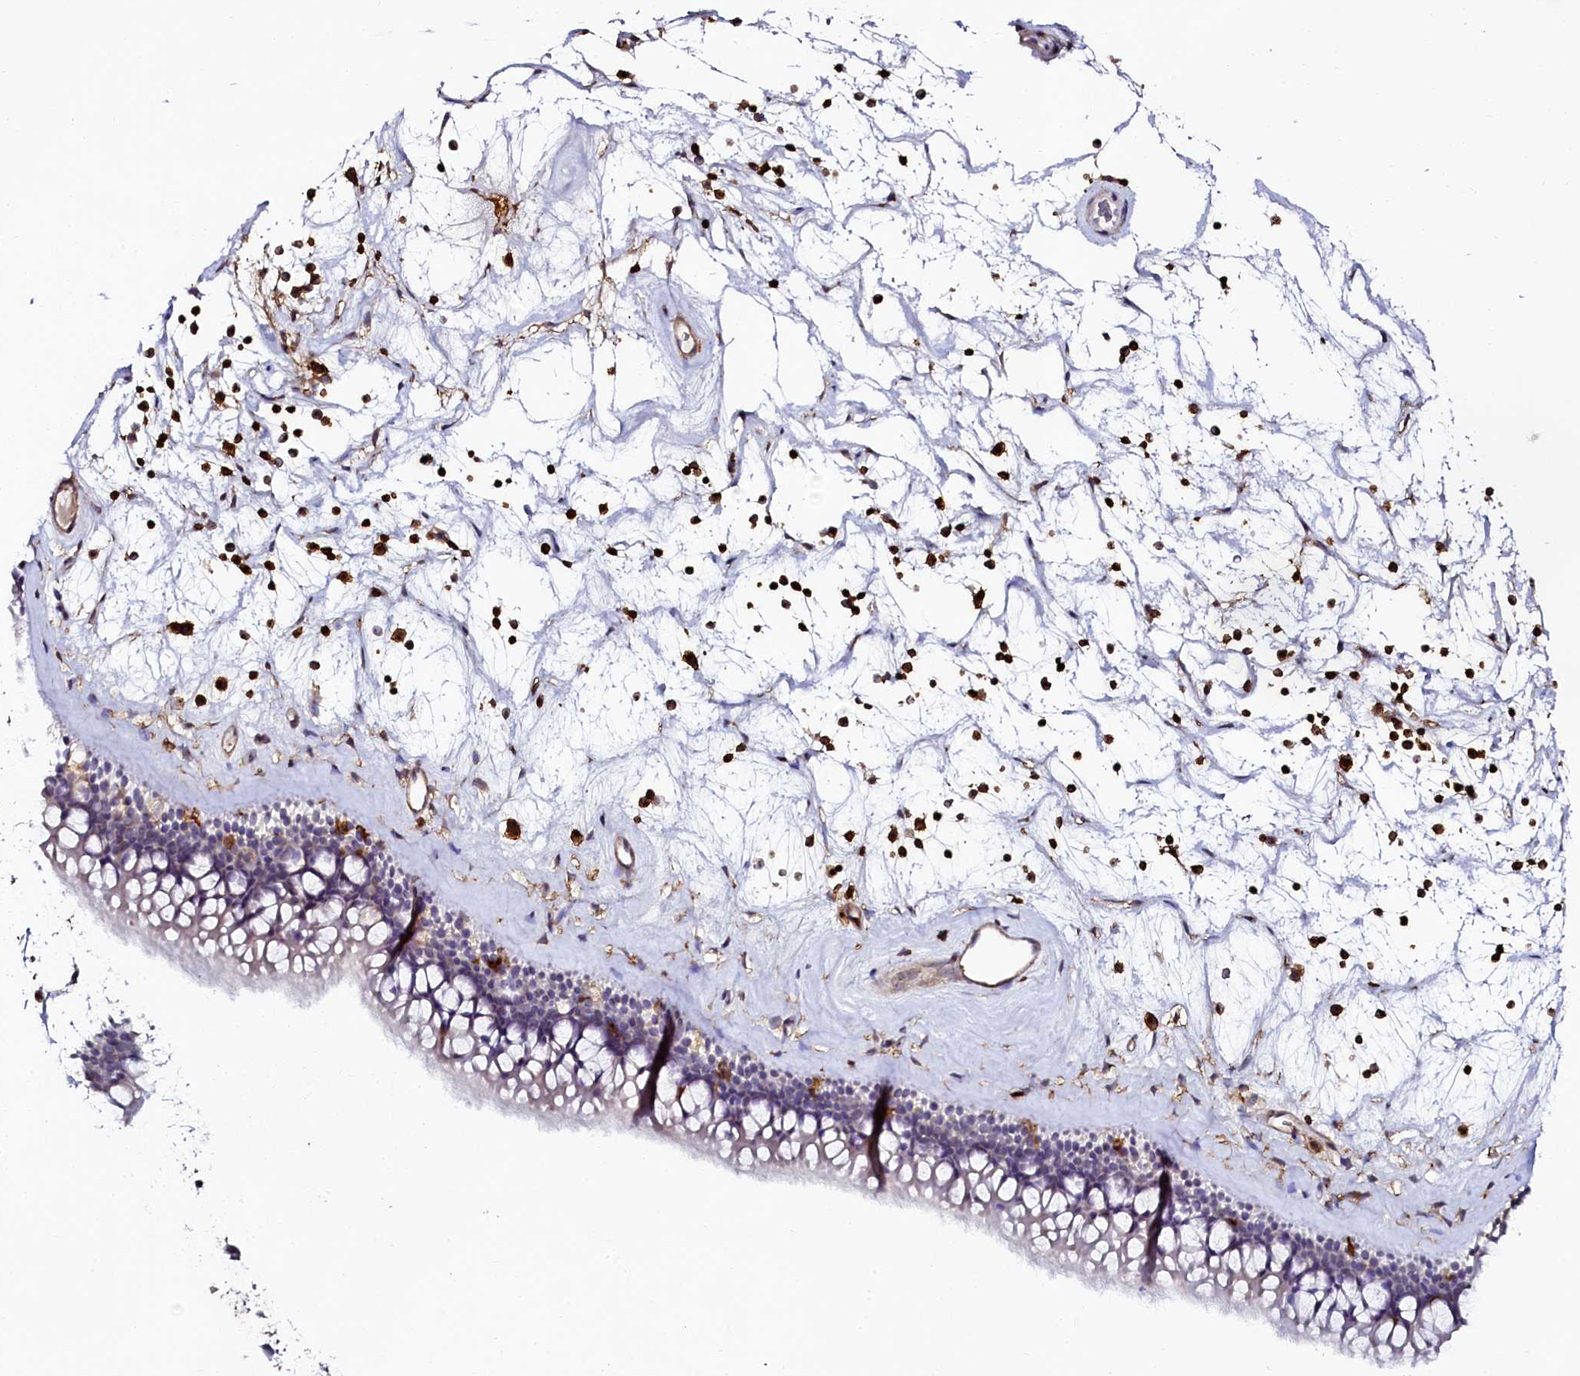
{"staining": {"intensity": "negative", "quantity": "none", "location": "none"}, "tissue": "nasopharynx", "cell_type": "Respiratory epithelial cells", "image_type": "normal", "snomed": [{"axis": "morphology", "description": "Normal tissue, NOS"}, {"axis": "topography", "description": "Nasopharynx"}], "caption": "Immunohistochemical staining of benign human nasopharynx reveals no significant staining in respiratory epithelial cells. The staining was performed using DAB (3,3'-diaminobenzidine) to visualize the protein expression in brown, while the nuclei were stained in blue with hematoxylin (Magnification: 20x).", "gene": "AAAS", "patient": {"sex": "male", "age": 64}}